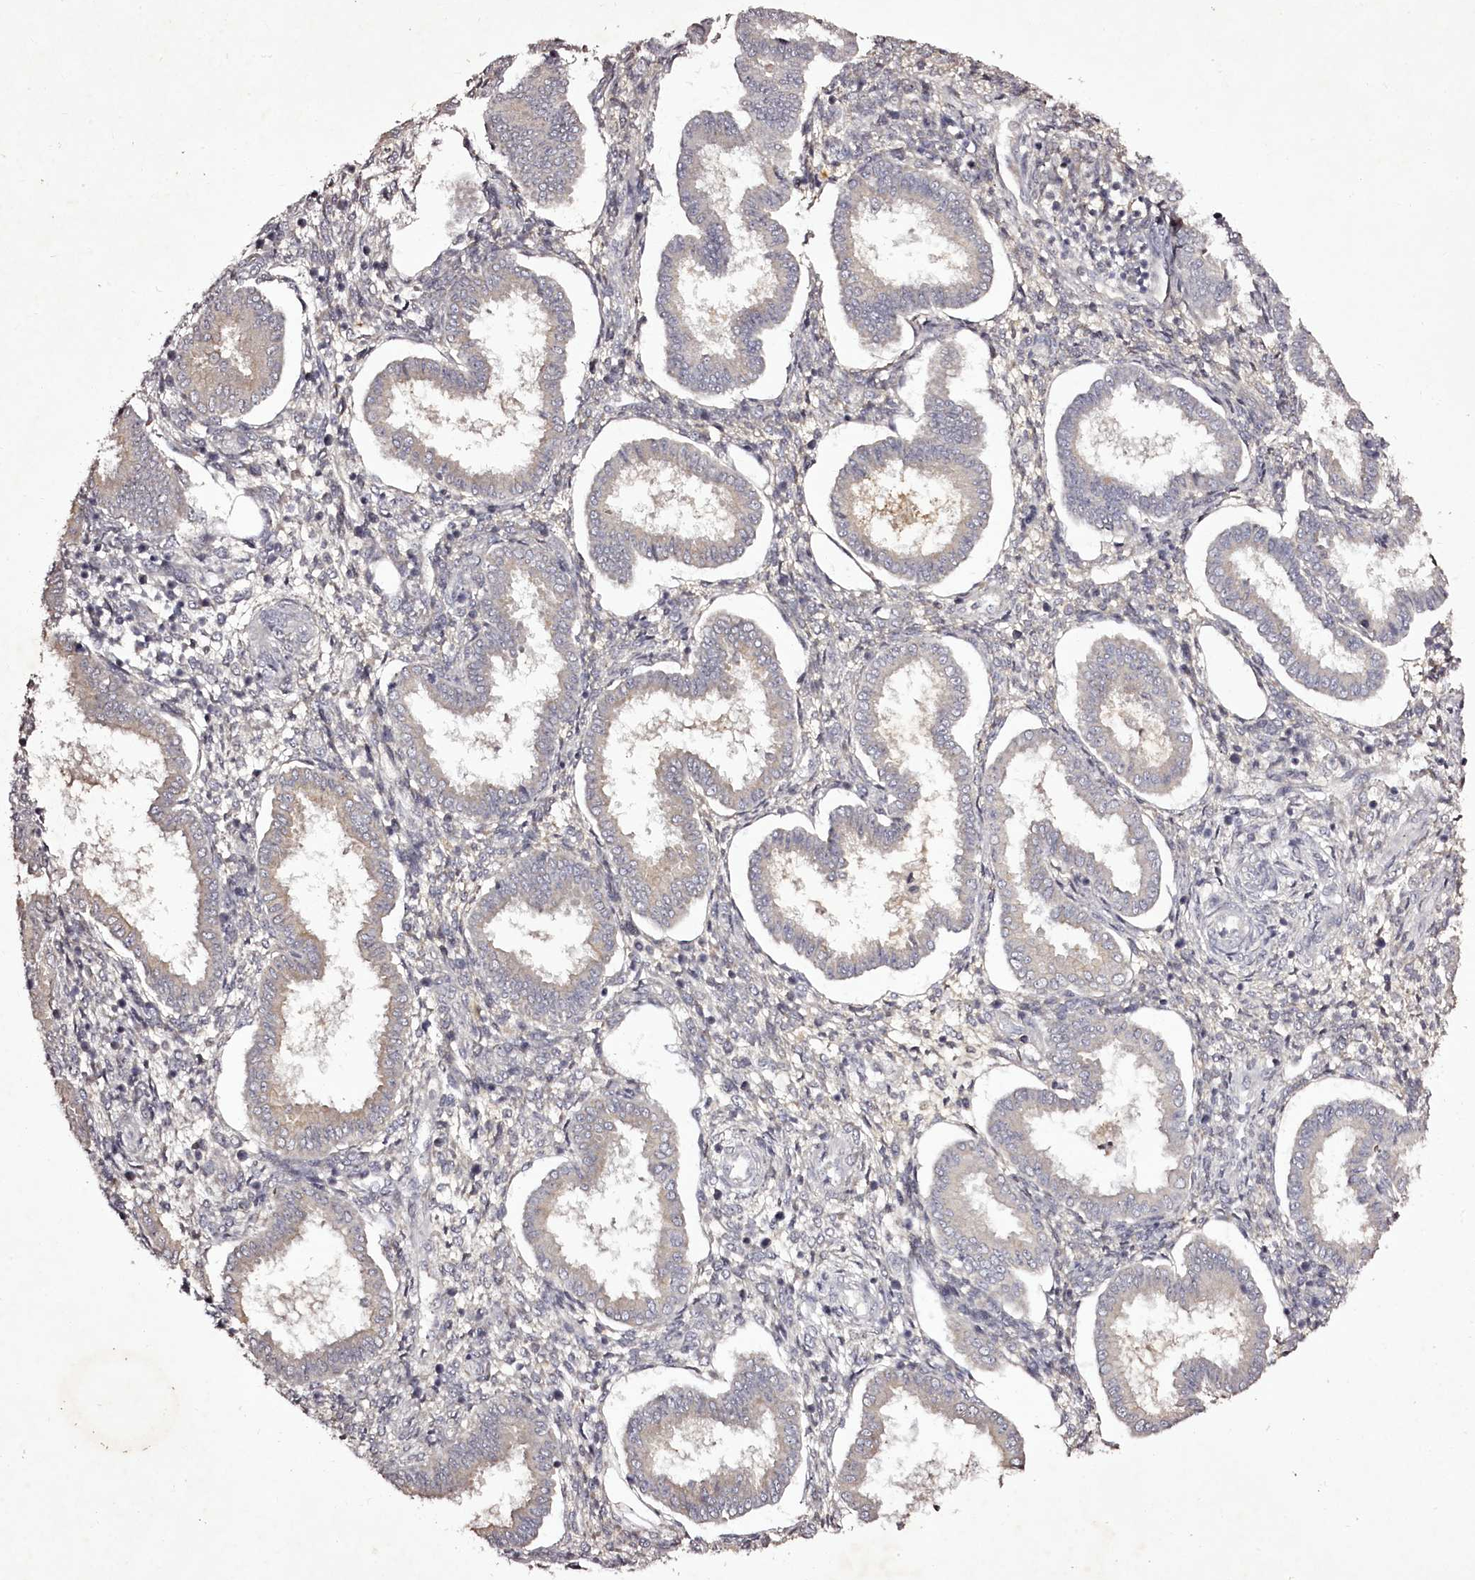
{"staining": {"intensity": "negative", "quantity": "none", "location": "none"}, "tissue": "endometrium", "cell_type": "Cells in endometrial stroma", "image_type": "normal", "snomed": [{"axis": "morphology", "description": "Normal tissue, NOS"}, {"axis": "topography", "description": "Endometrium"}], "caption": "The photomicrograph reveals no staining of cells in endometrial stroma in unremarkable endometrium.", "gene": "RBMXL2", "patient": {"sex": "female", "age": 24}}